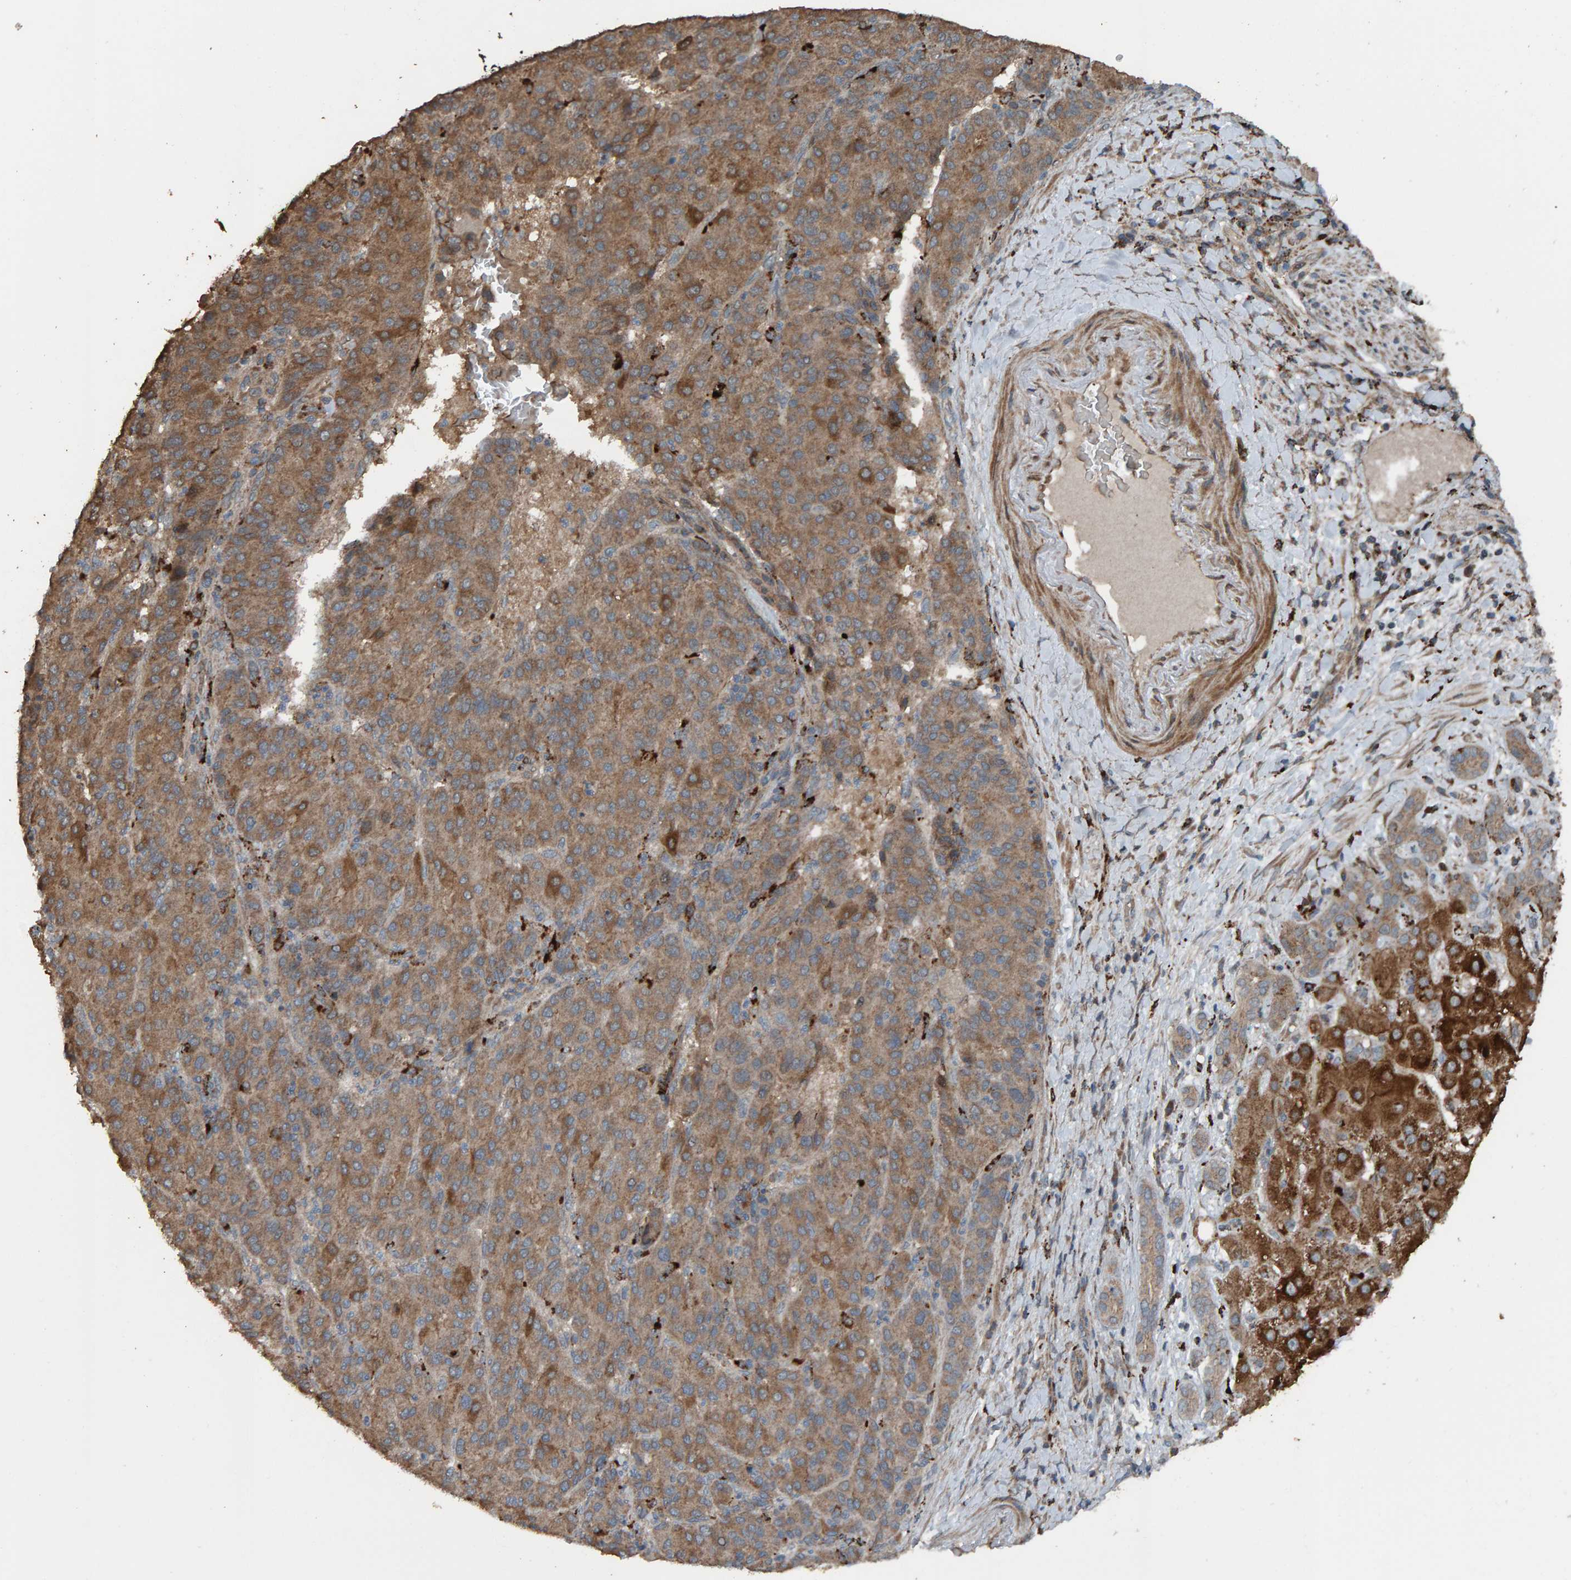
{"staining": {"intensity": "moderate", "quantity": ">75%", "location": "cytoplasmic/membranous"}, "tissue": "liver cancer", "cell_type": "Tumor cells", "image_type": "cancer", "snomed": [{"axis": "morphology", "description": "Carcinoma, Hepatocellular, NOS"}, {"axis": "topography", "description": "Liver"}], "caption": "Immunohistochemical staining of liver hepatocellular carcinoma displays moderate cytoplasmic/membranous protein positivity in about >75% of tumor cells. The protein is stained brown, and the nuclei are stained in blue (DAB (3,3'-diaminobenzidine) IHC with brightfield microscopy, high magnification).", "gene": "DUS1L", "patient": {"sex": "male", "age": 65}}